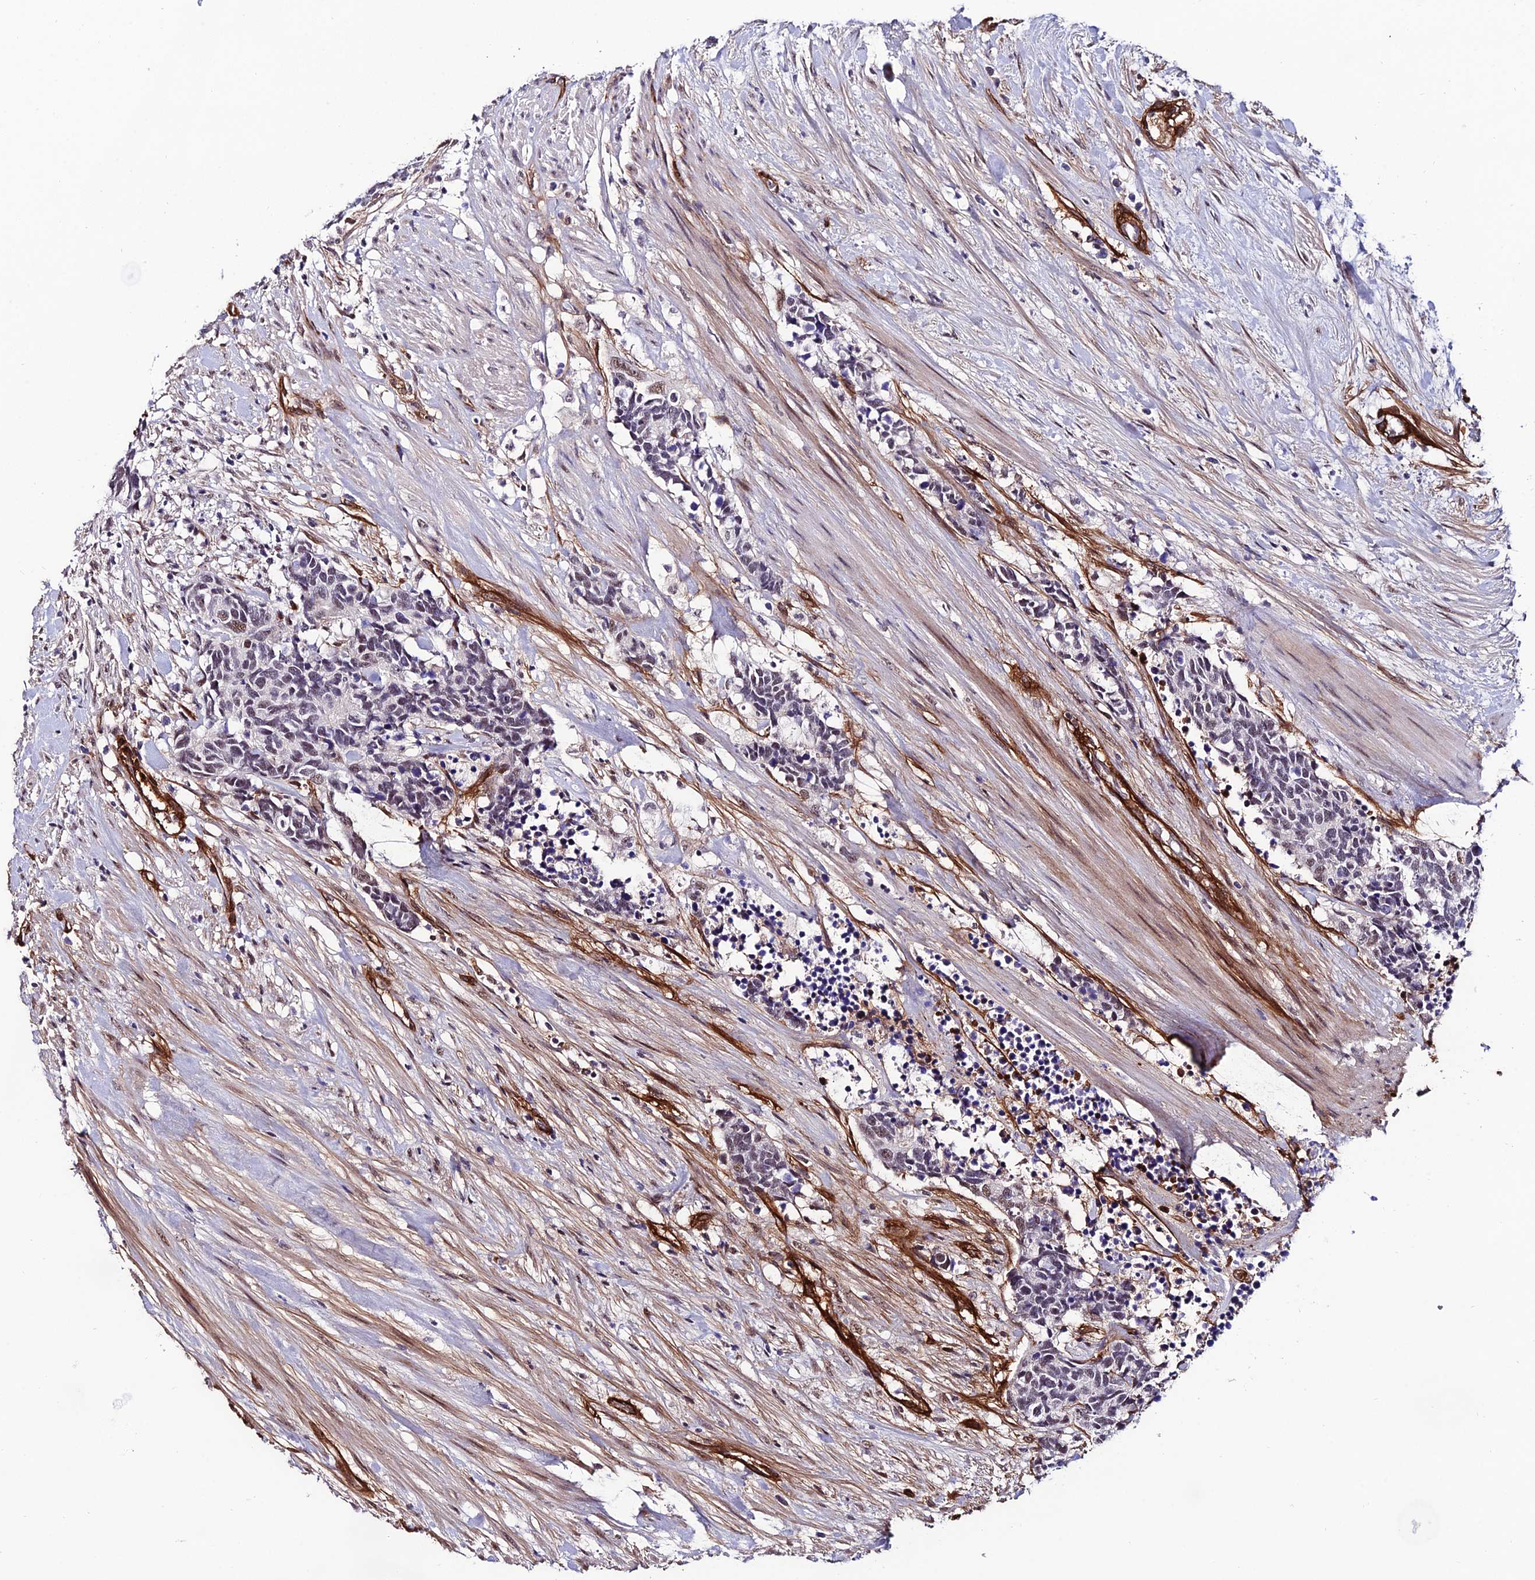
{"staining": {"intensity": "weak", "quantity": "<25%", "location": "nuclear"}, "tissue": "carcinoid", "cell_type": "Tumor cells", "image_type": "cancer", "snomed": [{"axis": "morphology", "description": "Carcinoma, NOS"}, {"axis": "morphology", "description": "Carcinoid, malignant, NOS"}, {"axis": "topography", "description": "Prostate"}], "caption": "Protein analysis of malignant carcinoid displays no significant positivity in tumor cells.", "gene": "SYT15", "patient": {"sex": "male", "age": 57}}